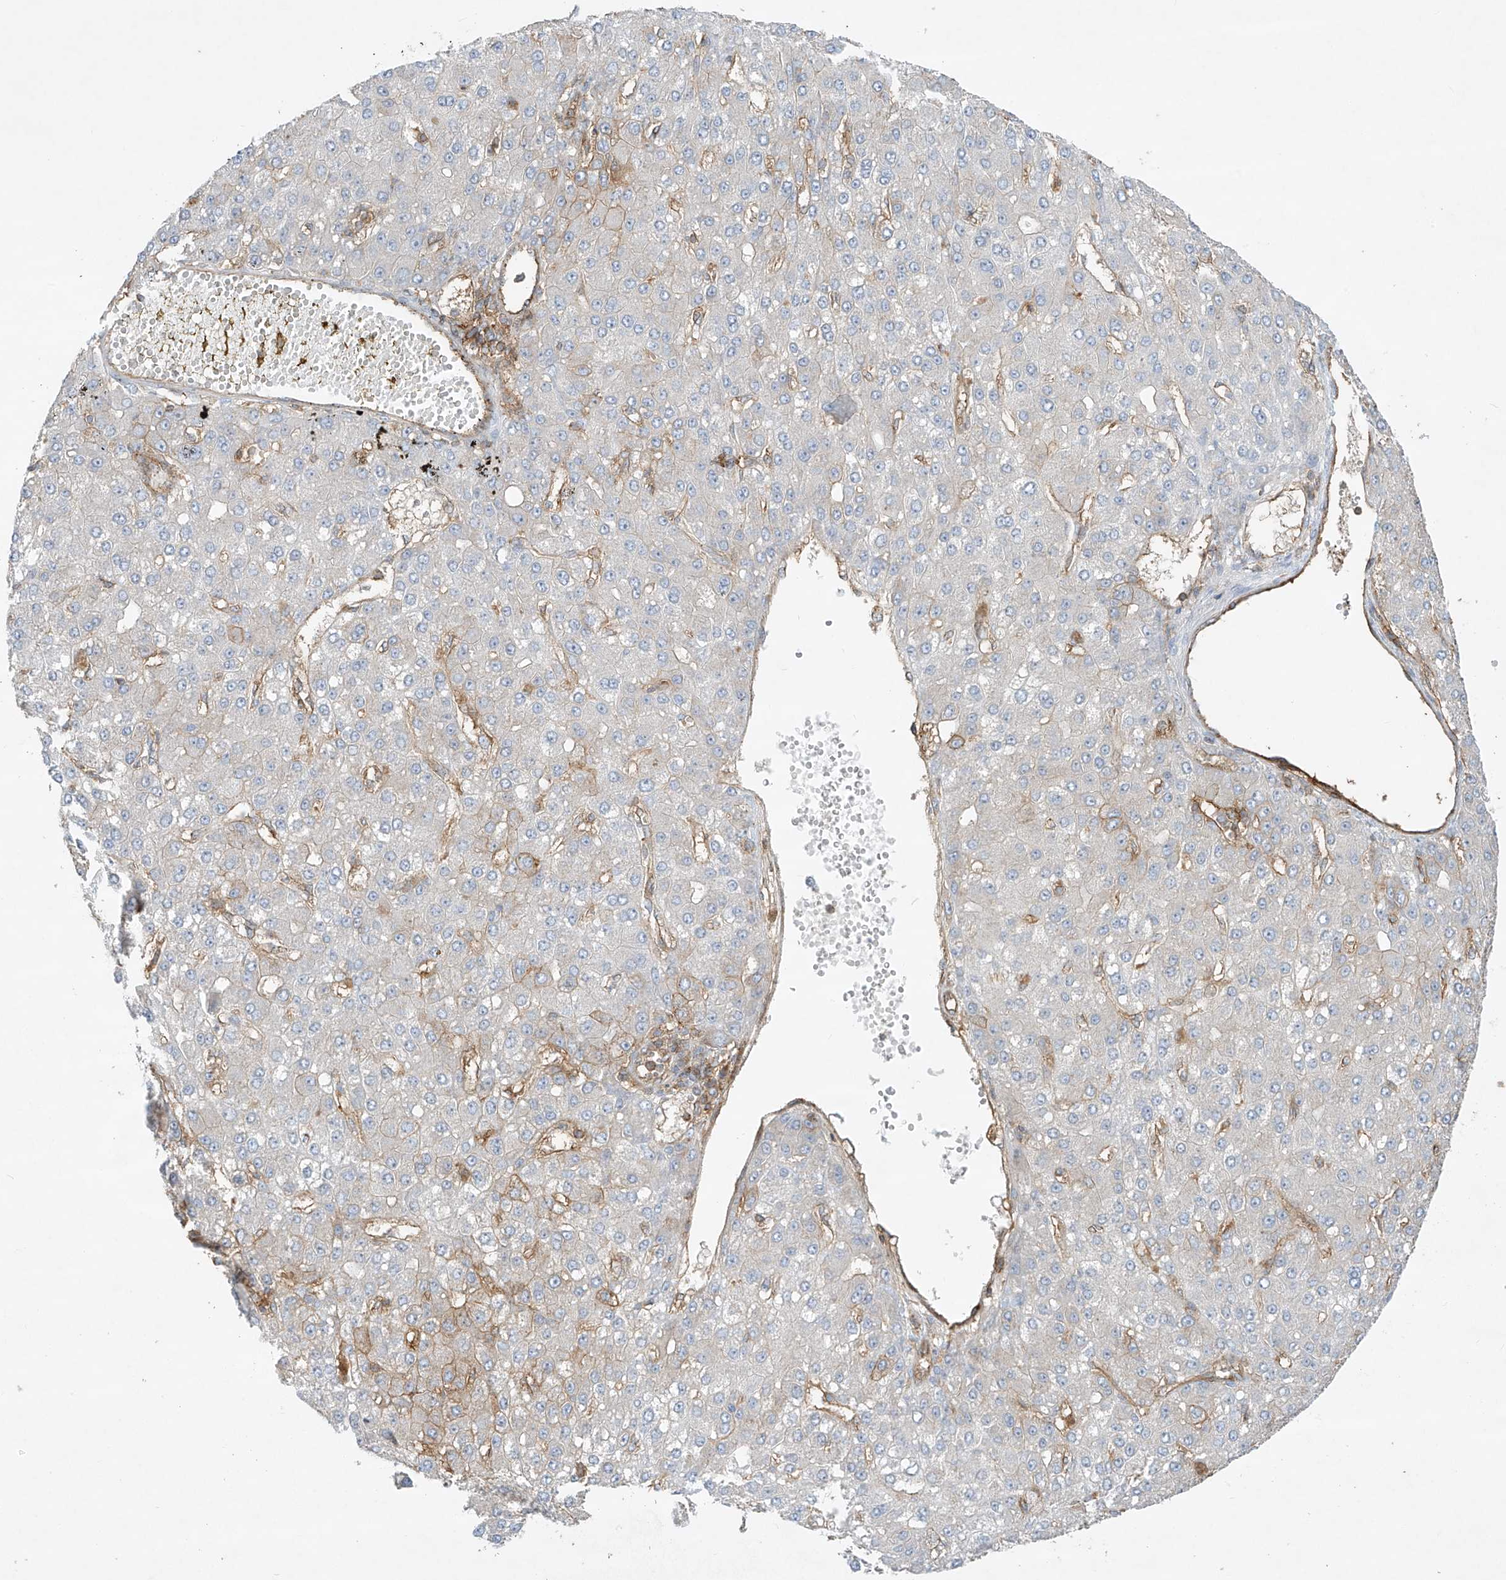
{"staining": {"intensity": "weak", "quantity": "<25%", "location": "cytoplasmic/membranous"}, "tissue": "liver cancer", "cell_type": "Tumor cells", "image_type": "cancer", "snomed": [{"axis": "morphology", "description": "Carcinoma, Hepatocellular, NOS"}, {"axis": "topography", "description": "Liver"}], "caption": "The IHC histopathology image has no significant positivity in tumor cells of liver cancer tissue.", "gene": "HLA-E", "patient": {"sex": "male", "age": 67}}